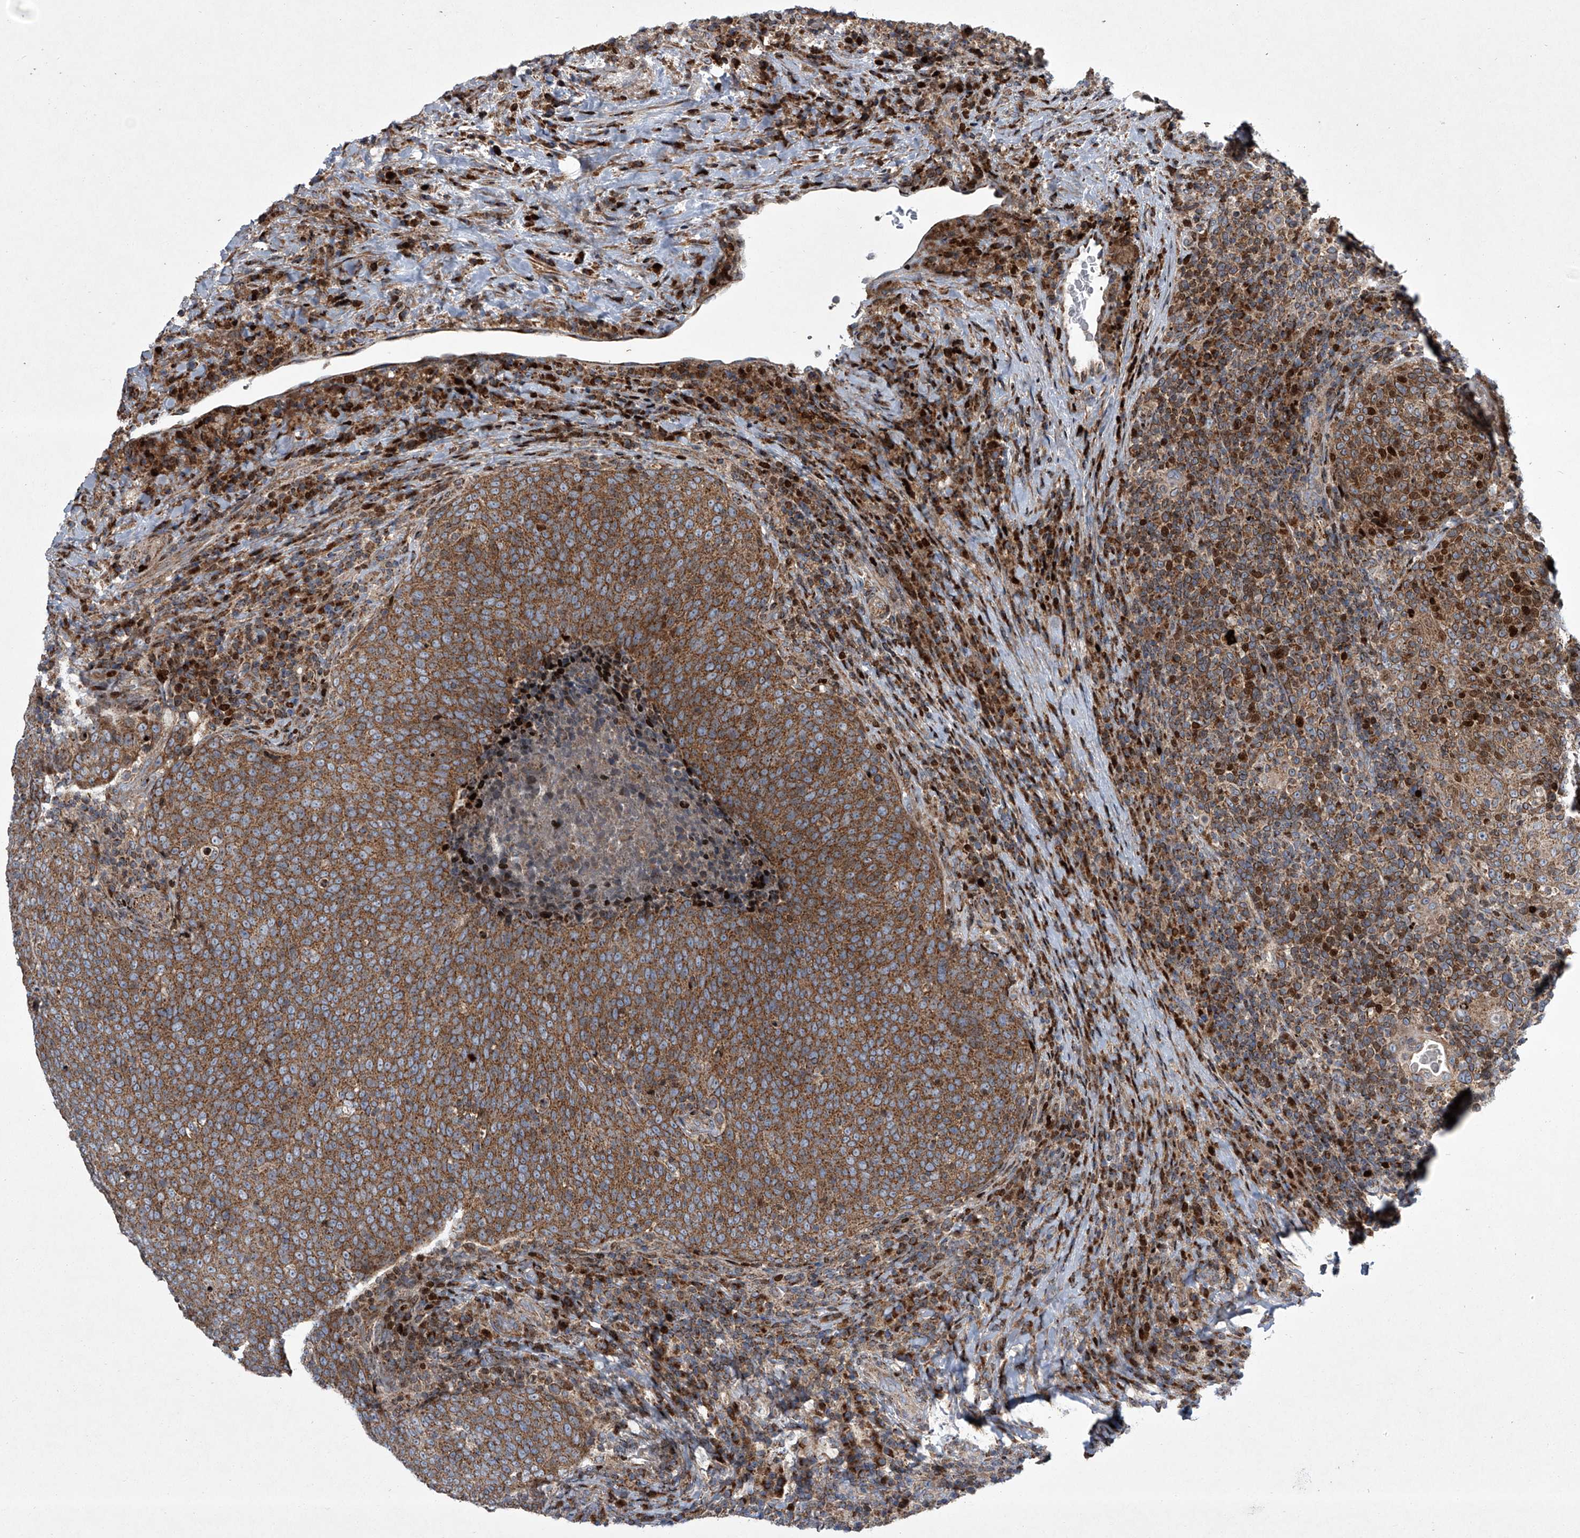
{"staining": {"intensity": "strong", "quantity": ">75%", "location": "cytoplasmic/membranous"}, "tissue": "head and neck cancer", "cell_type": "Tumor cells", "image_type": "cancer", "snomed": [{"axis": "morphology", "description": "Squamous cell carcinoma, NOS"}, {"axis": "morphology", "description": "Squamous cell carcinoma, metastatic, NOS"}, {"axis": "topography", "description": "Lymph node"}, {"axis": "topography", "description": "Head-Neck"}], "caption": "Immunohistochemistry of human head and neck metastatic squamous cell carcinoma demonstrates high levels of strong cytoplasmic/membranous expression in about >75% of tumor cells.", "gene": "STRADA", "patient": {"sex": "male", "age": 62}}